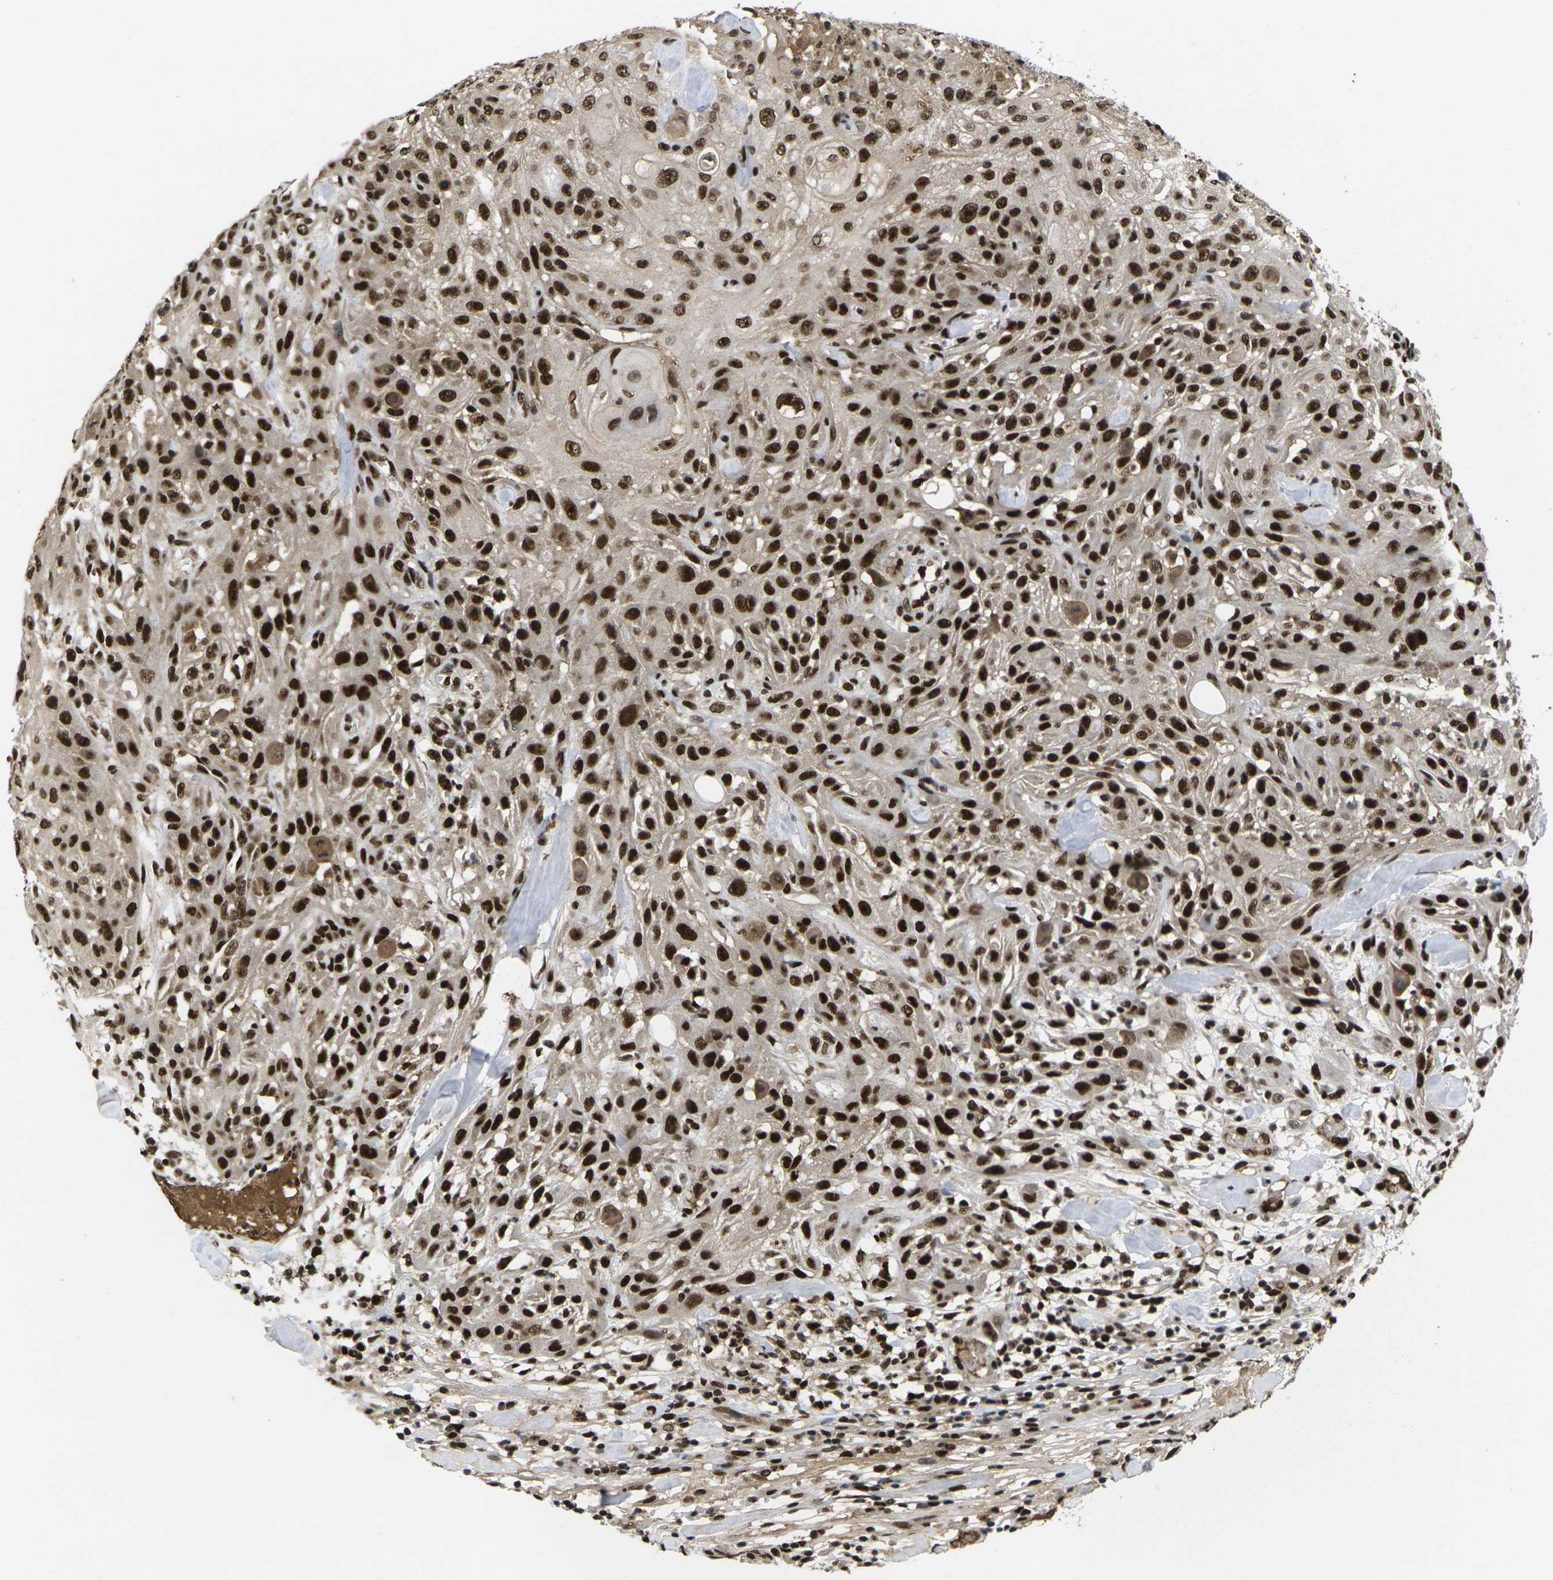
{"staining": {"intensity": "strong", "quantity": ">75%", "location": "nuclear"}, "tissue": "skin cancer", "cell_type": "Tumor cells", "image_type": "cancer", "snomed": [{"axis": "morphology", "description": "Squamous cell carcinoma, NOS"}, {"axis": "topography", "description": "Skin"}], "caption": "Immunohistochemical staining of human skin cancer shows high levels of strong nuclear protein expression in approximately >75% of tumor cells.", "gene": "GTF2E1", "patient": {"sex": "male", "age": 75}}